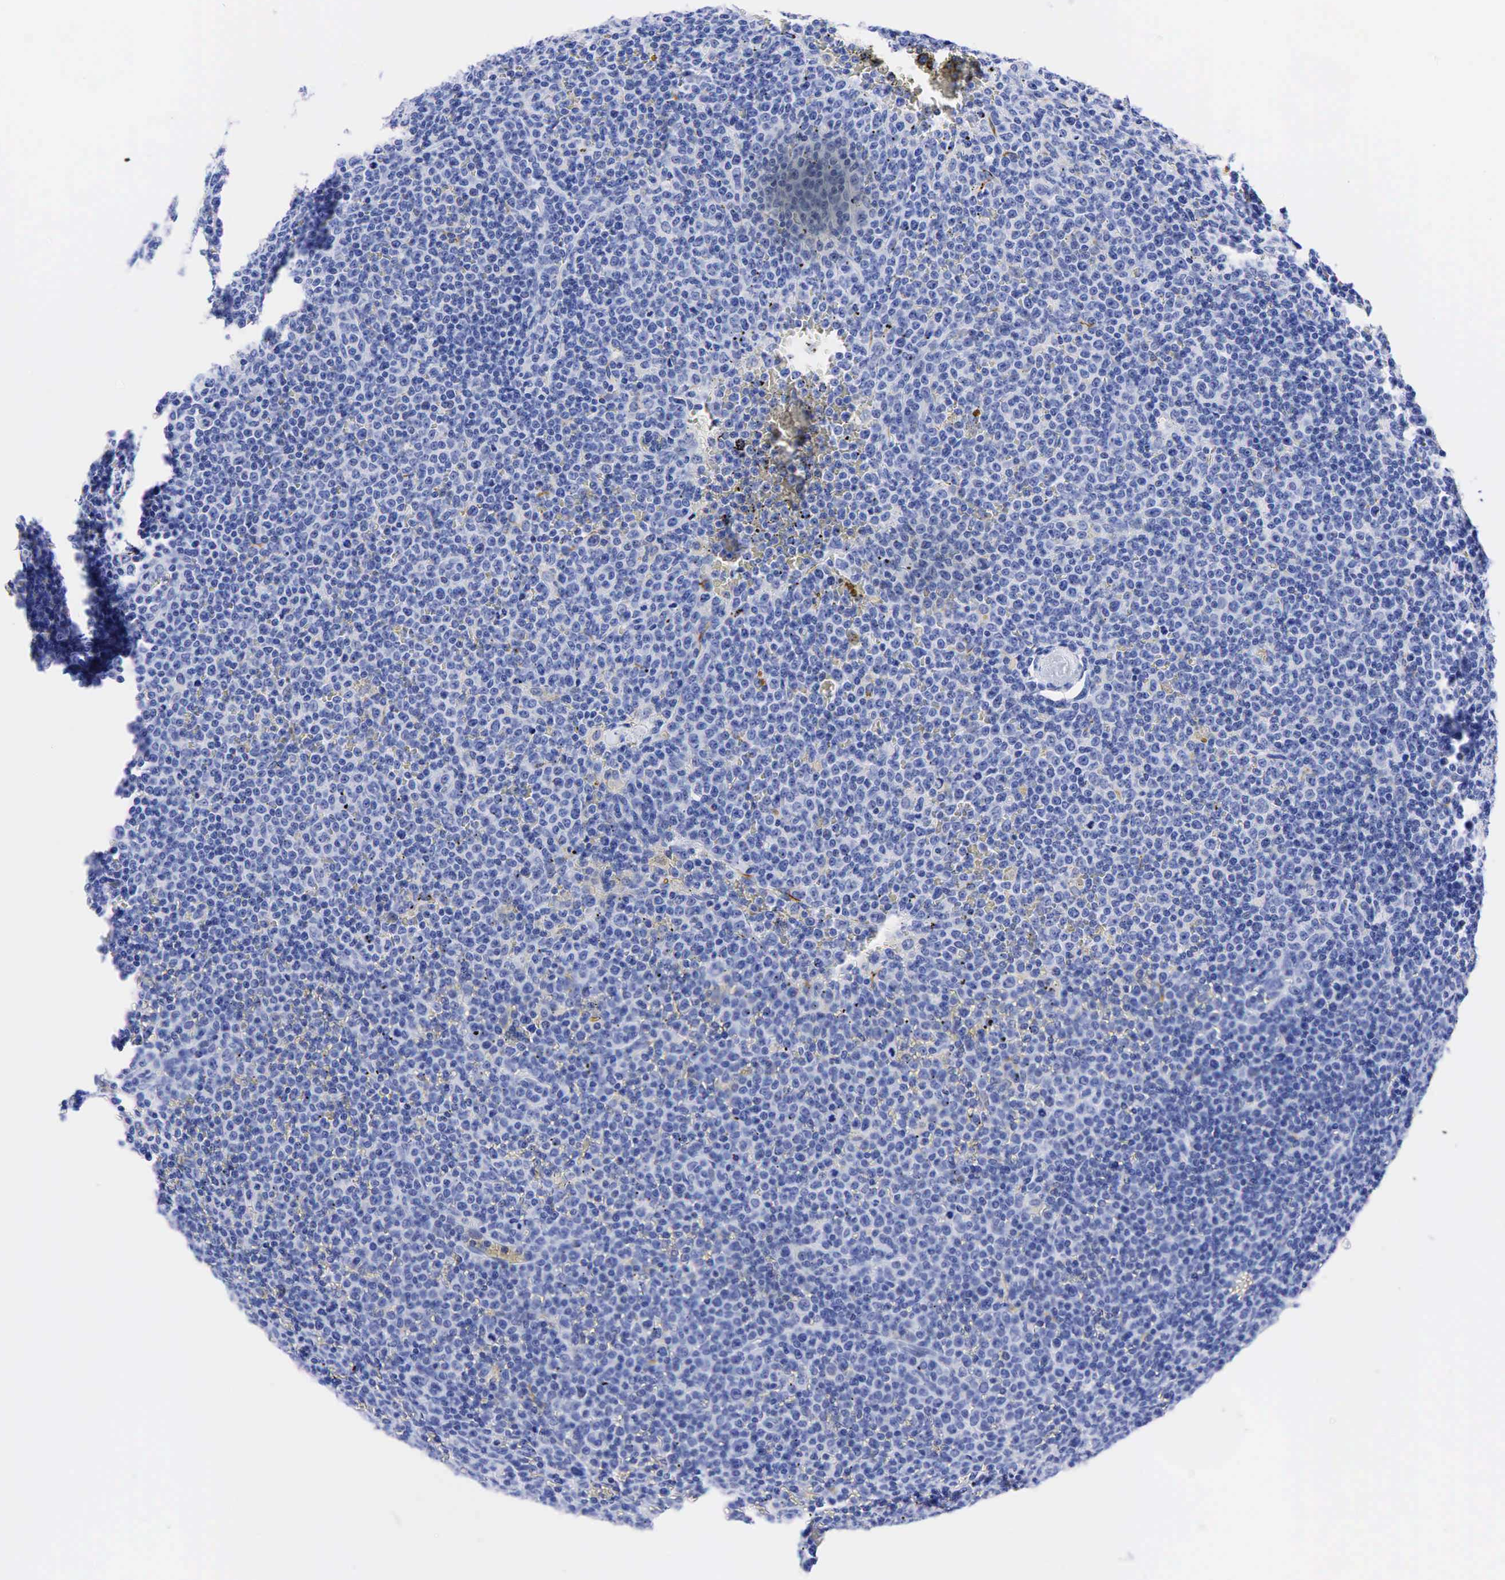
{"staining": {"intensity": "negative", "quantity": "none", "location": "none"}, "tissue": "lymphoma", "cell_type": "Tumor cells", "image_type": "cancer", "snomed": [{"axis": "morphology", "description": "Malignant lymphoma, non-Hodgkin's type, Low grade"}, {"axis": "topography", "description": "Lymph node"}], "caption": "A histopathology image of lymphoma stained for a protein reveals no brown staining in tumor cells.", "gene": "KRT18", "patient": {"sex": "male", "age": 50}}